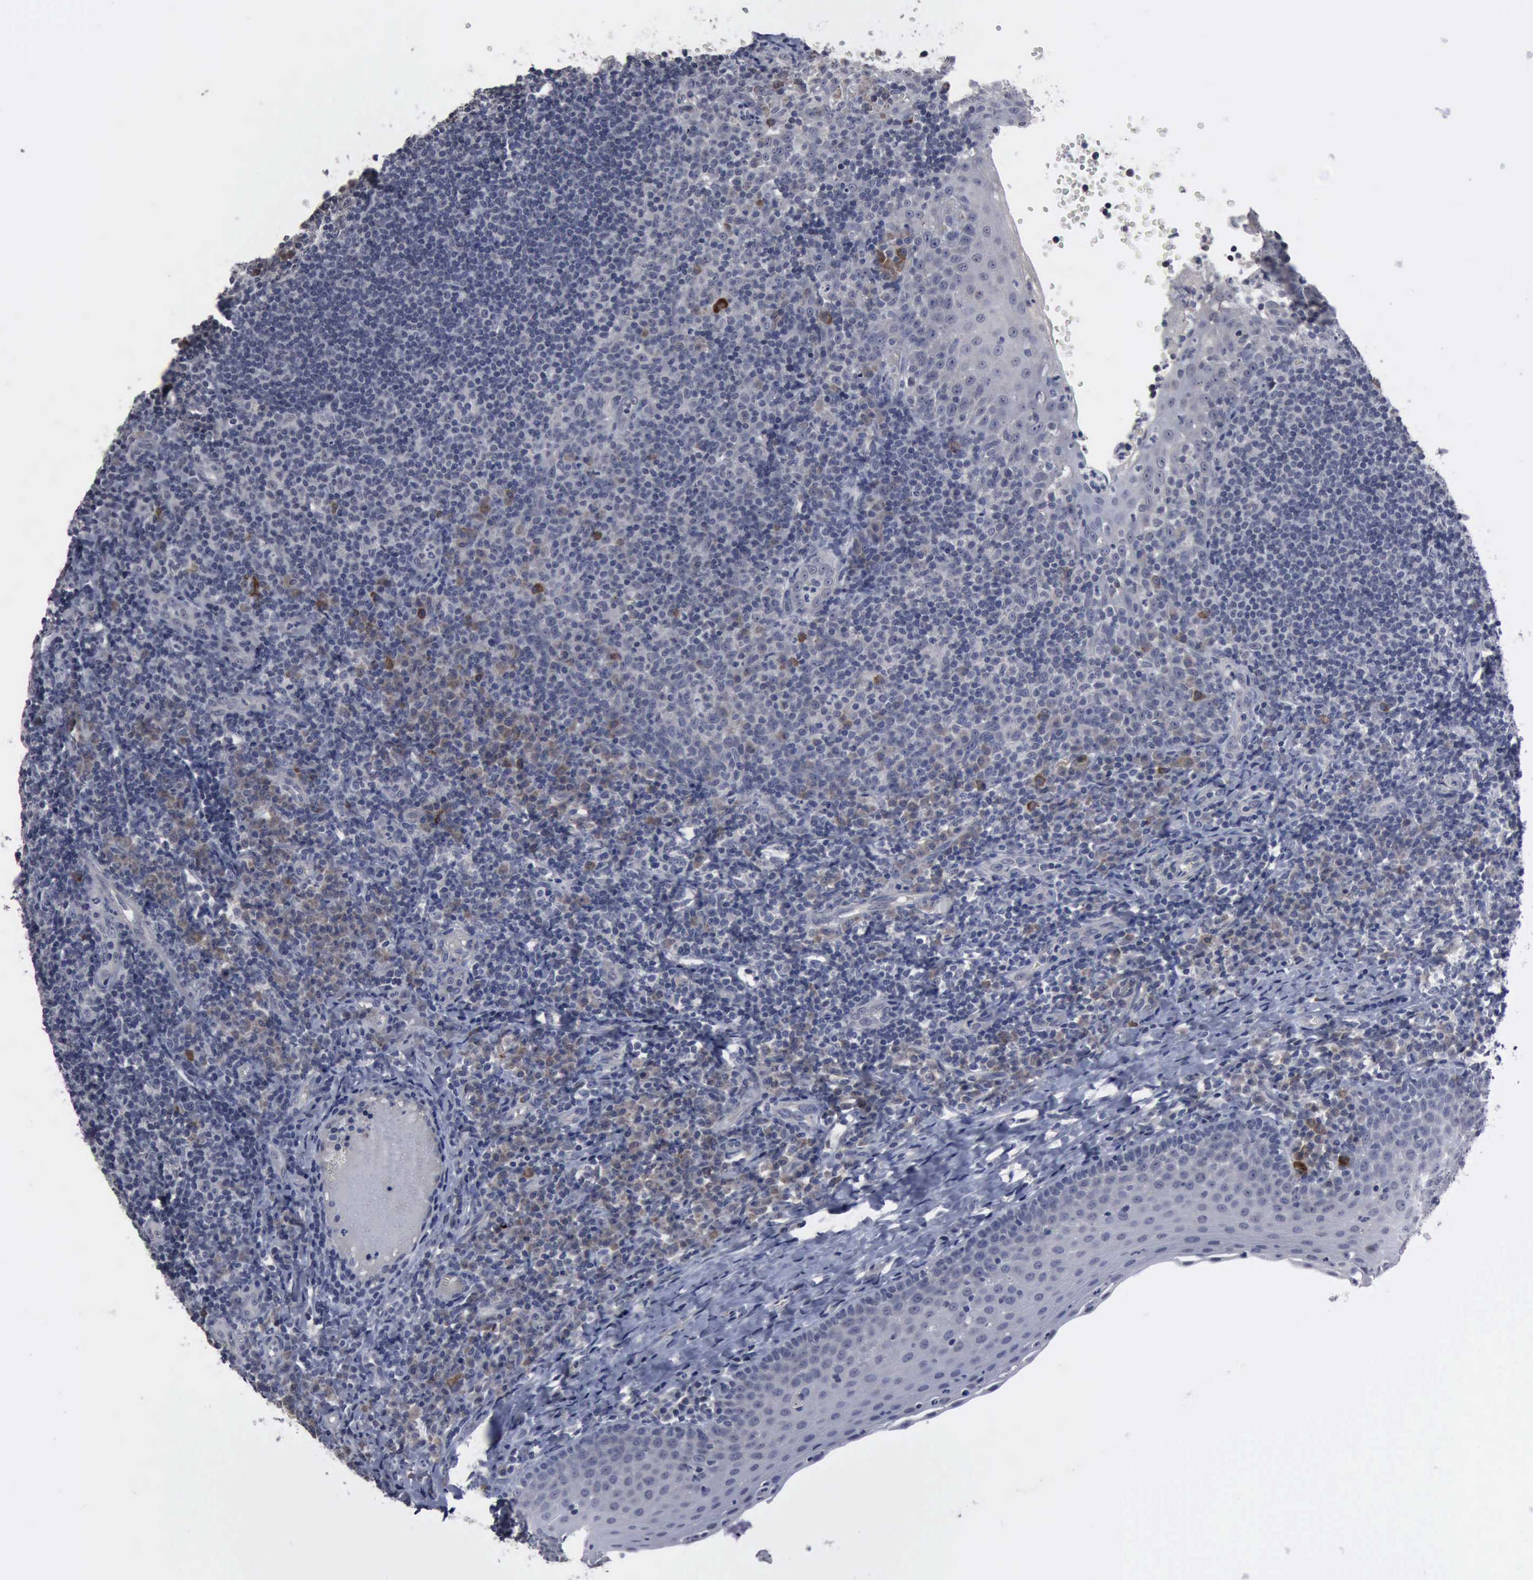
{"staining": {"intensity": "weak", "quantity": "<25%", "location": "cytoplasmic/membranous"}, "tissue": "tonsil", "cell_type": "Germinal center cells", "image_type": "normal", "snomed": [{"axis": "morphology", "description": "Normal tissue, NOS"}, {"axis": "topography", "description": "Tonsil"}], "caption": "IHC of normal tonsil shows no staining in germinal center cells.", "gene": "MYO18B", "patient": {"sex": "female", "age": 40}}